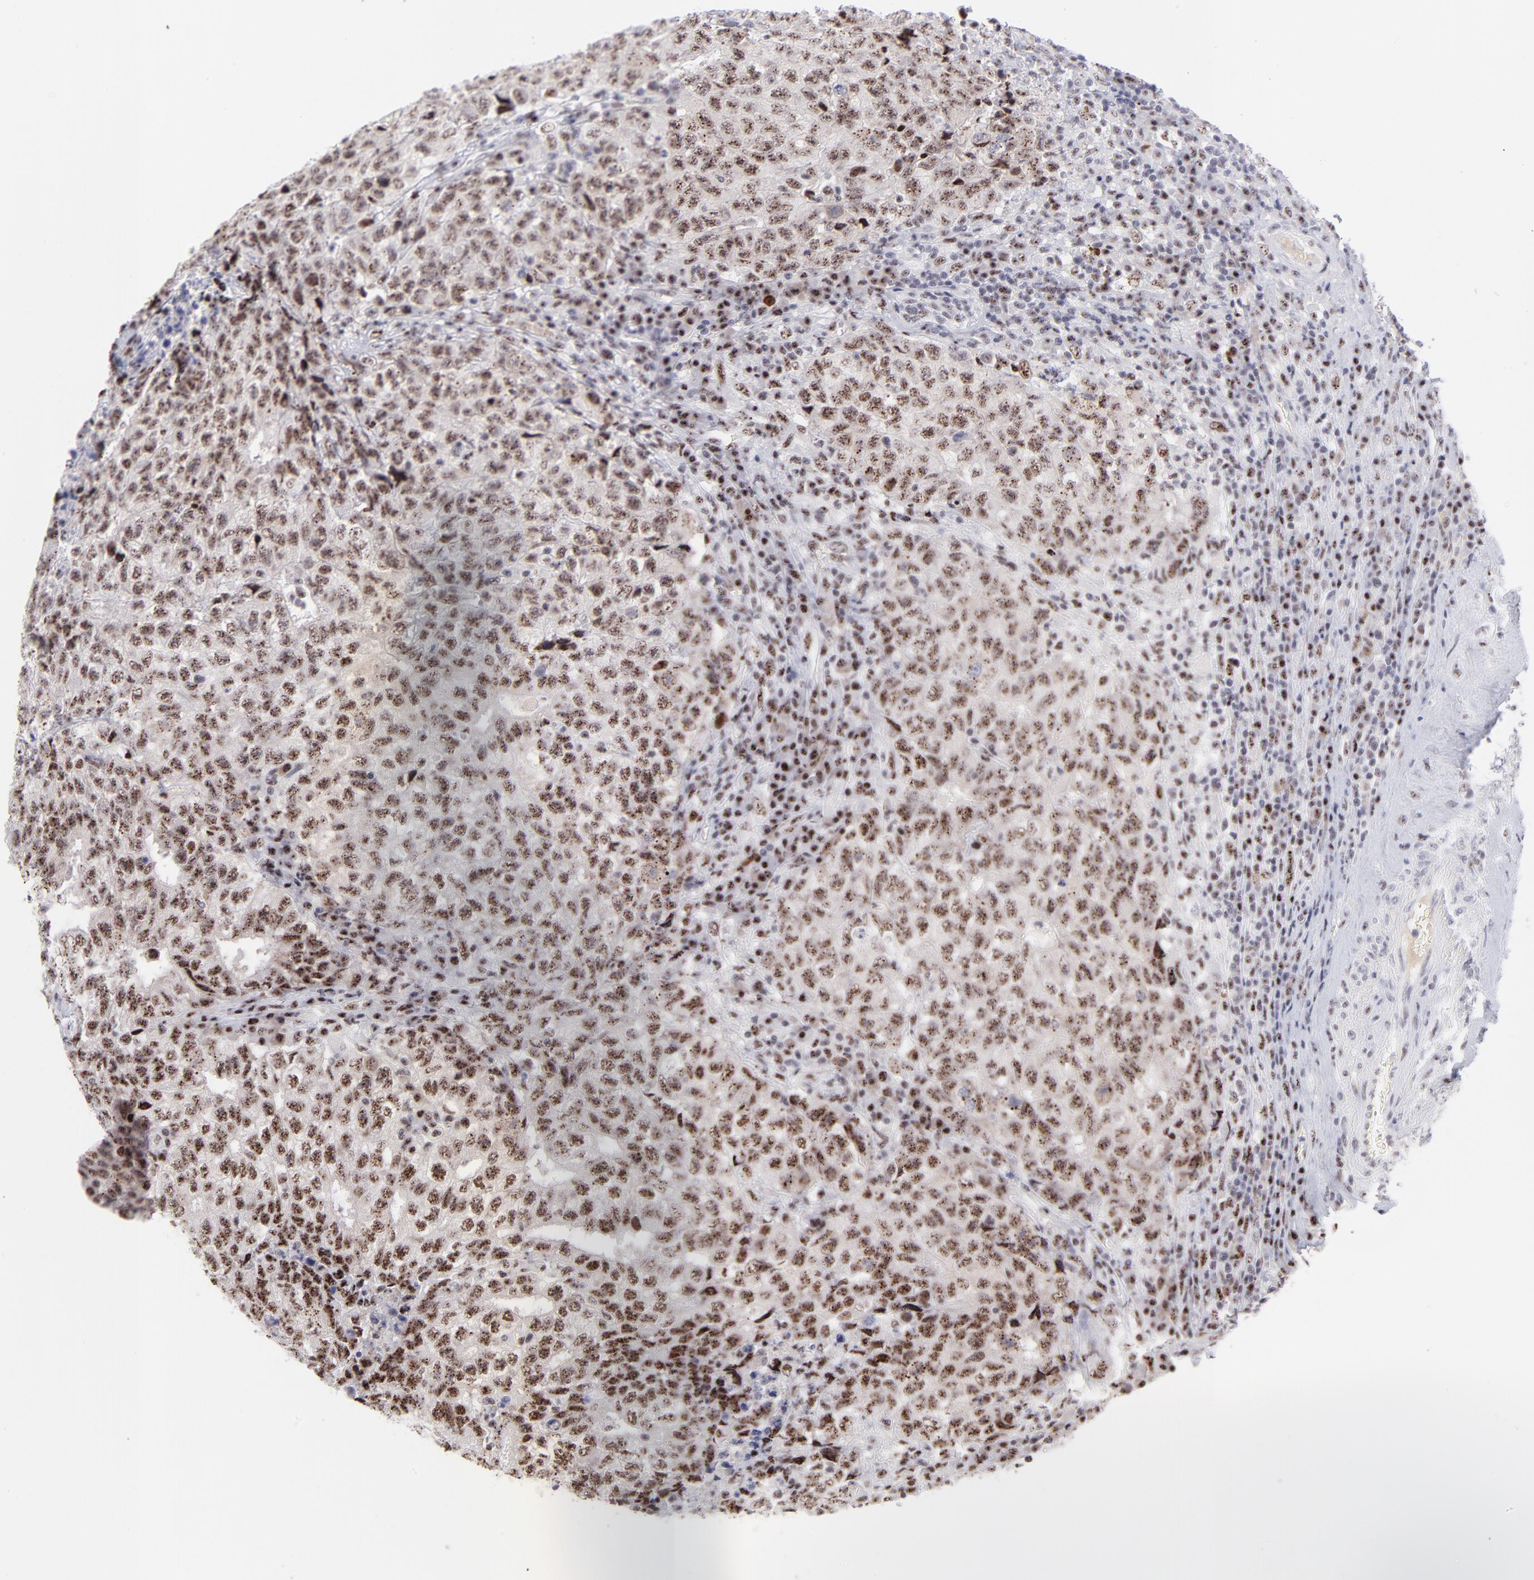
{"staining": {"intensity": "moderate", "quantity": ">75%", "location": "nuclear"}, "tissue": "testis cancer", "cell_type": "Tumor cells", "image_type": "cancer", "snomed": [{"axis": "morphology", "description": "Necrosis, NOS"}, {"axis": "morphology", "description": "Carcinoma, Embryonal, NOS"}, {"axis": "topography", "description": "Testis"}], "caption": "Immunohistochemical staining of embryonal carcinoma (testis) reveals medium levels of moderate nuclear staining in about >75% of tumor cells.", "gene": "CDC25C", "patient": {"sex": "male", "age": 19}}